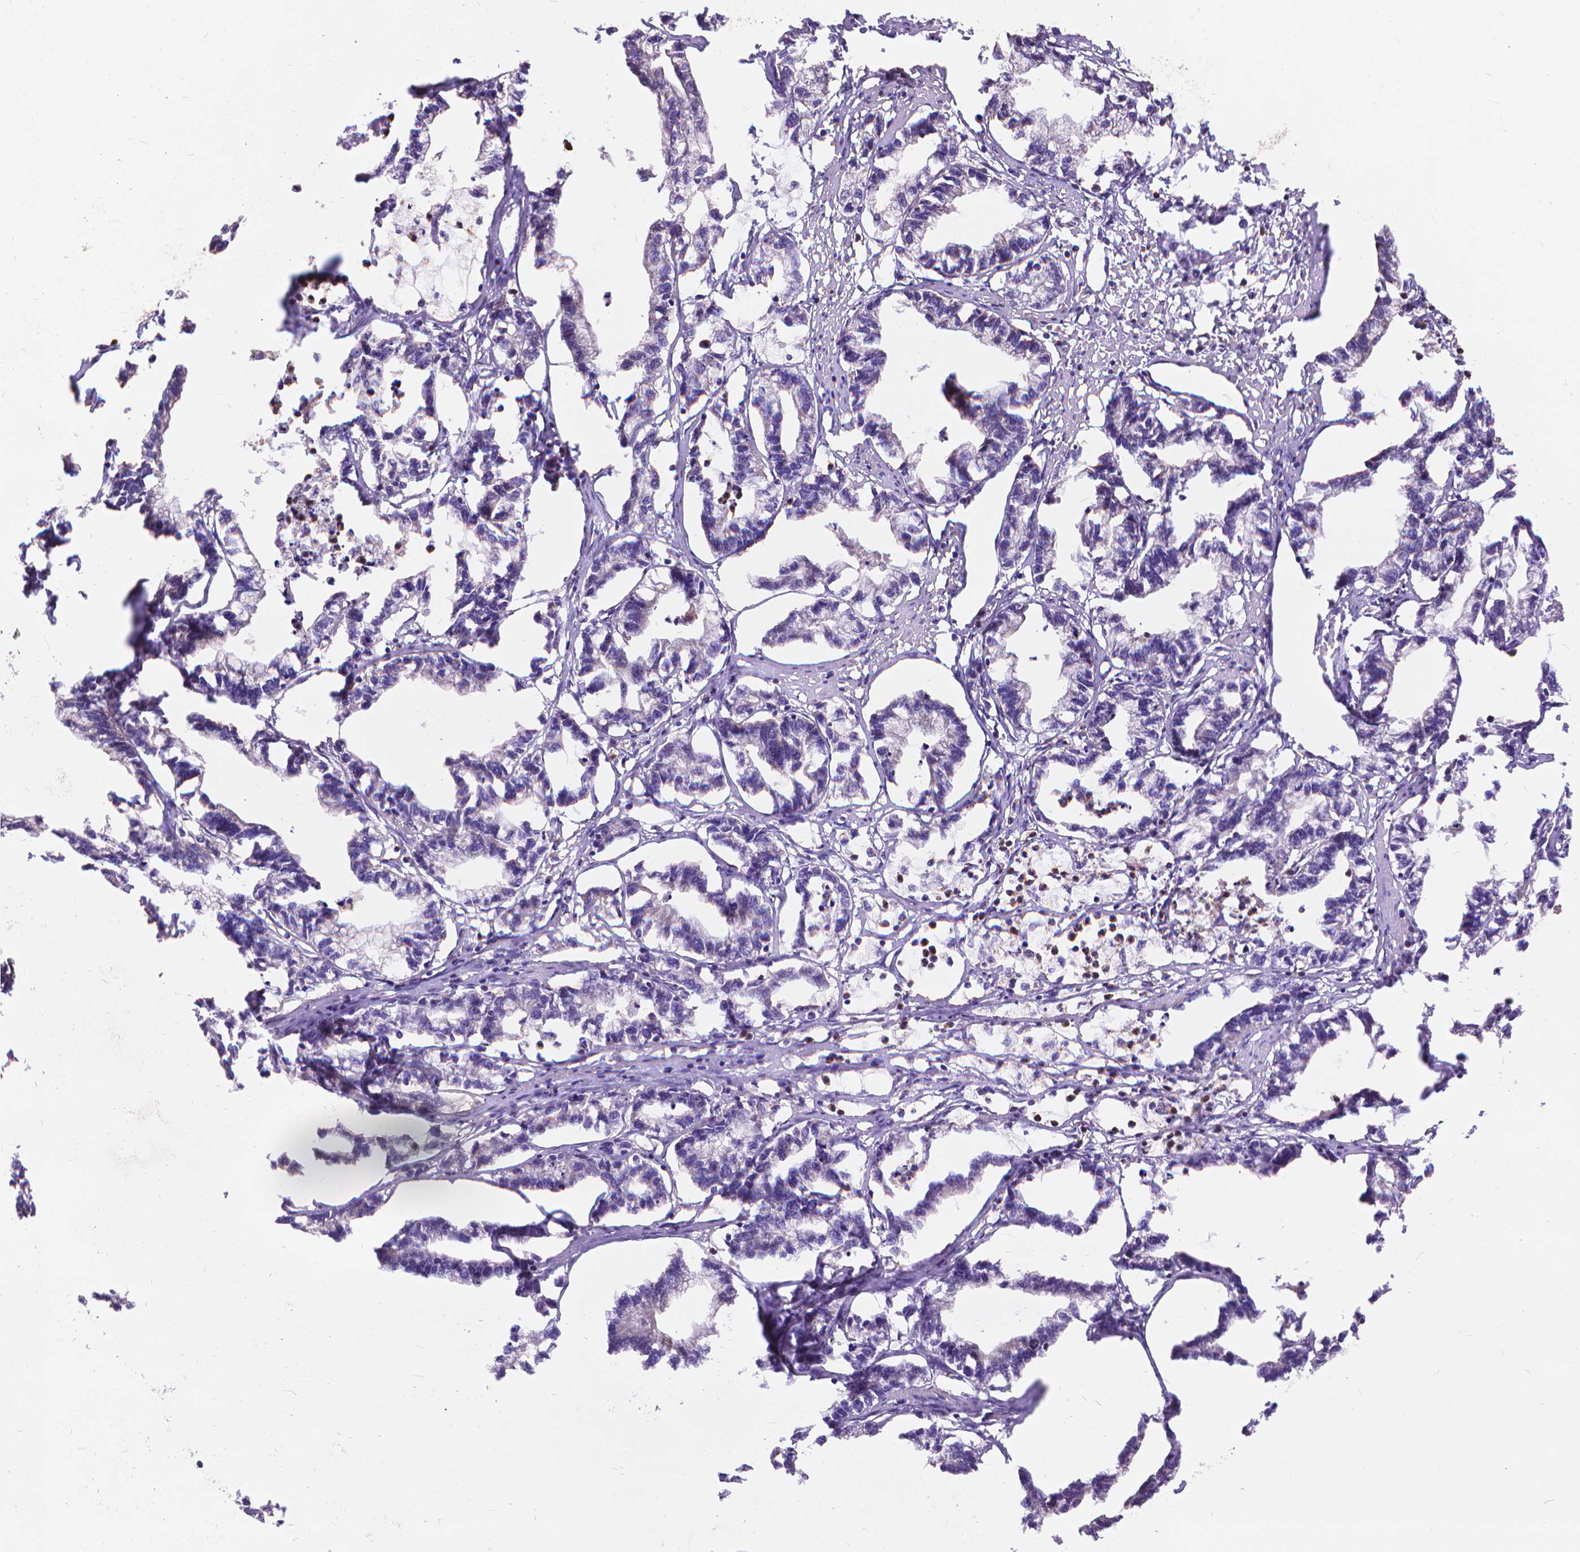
{"staining": {"intensity": "negative", "quantity": "none", "location": "none"}, "tissue": "stomach cancer", "cell_type": "Tumor cells", "image_type": "cancer", "snomed": [{"axis": "morphology", "description": "Adenocarcinoma, NOS"}, {"axis": "topography", "description": "Stomach"}], "caption": "A high-resolution image shows immunohistochemistry (IHC) staining of stomach cancer, which shows no significant staining in tumor cells.", "gene": "ARAP1", "patient": {"sex": "male", "age": 83}}